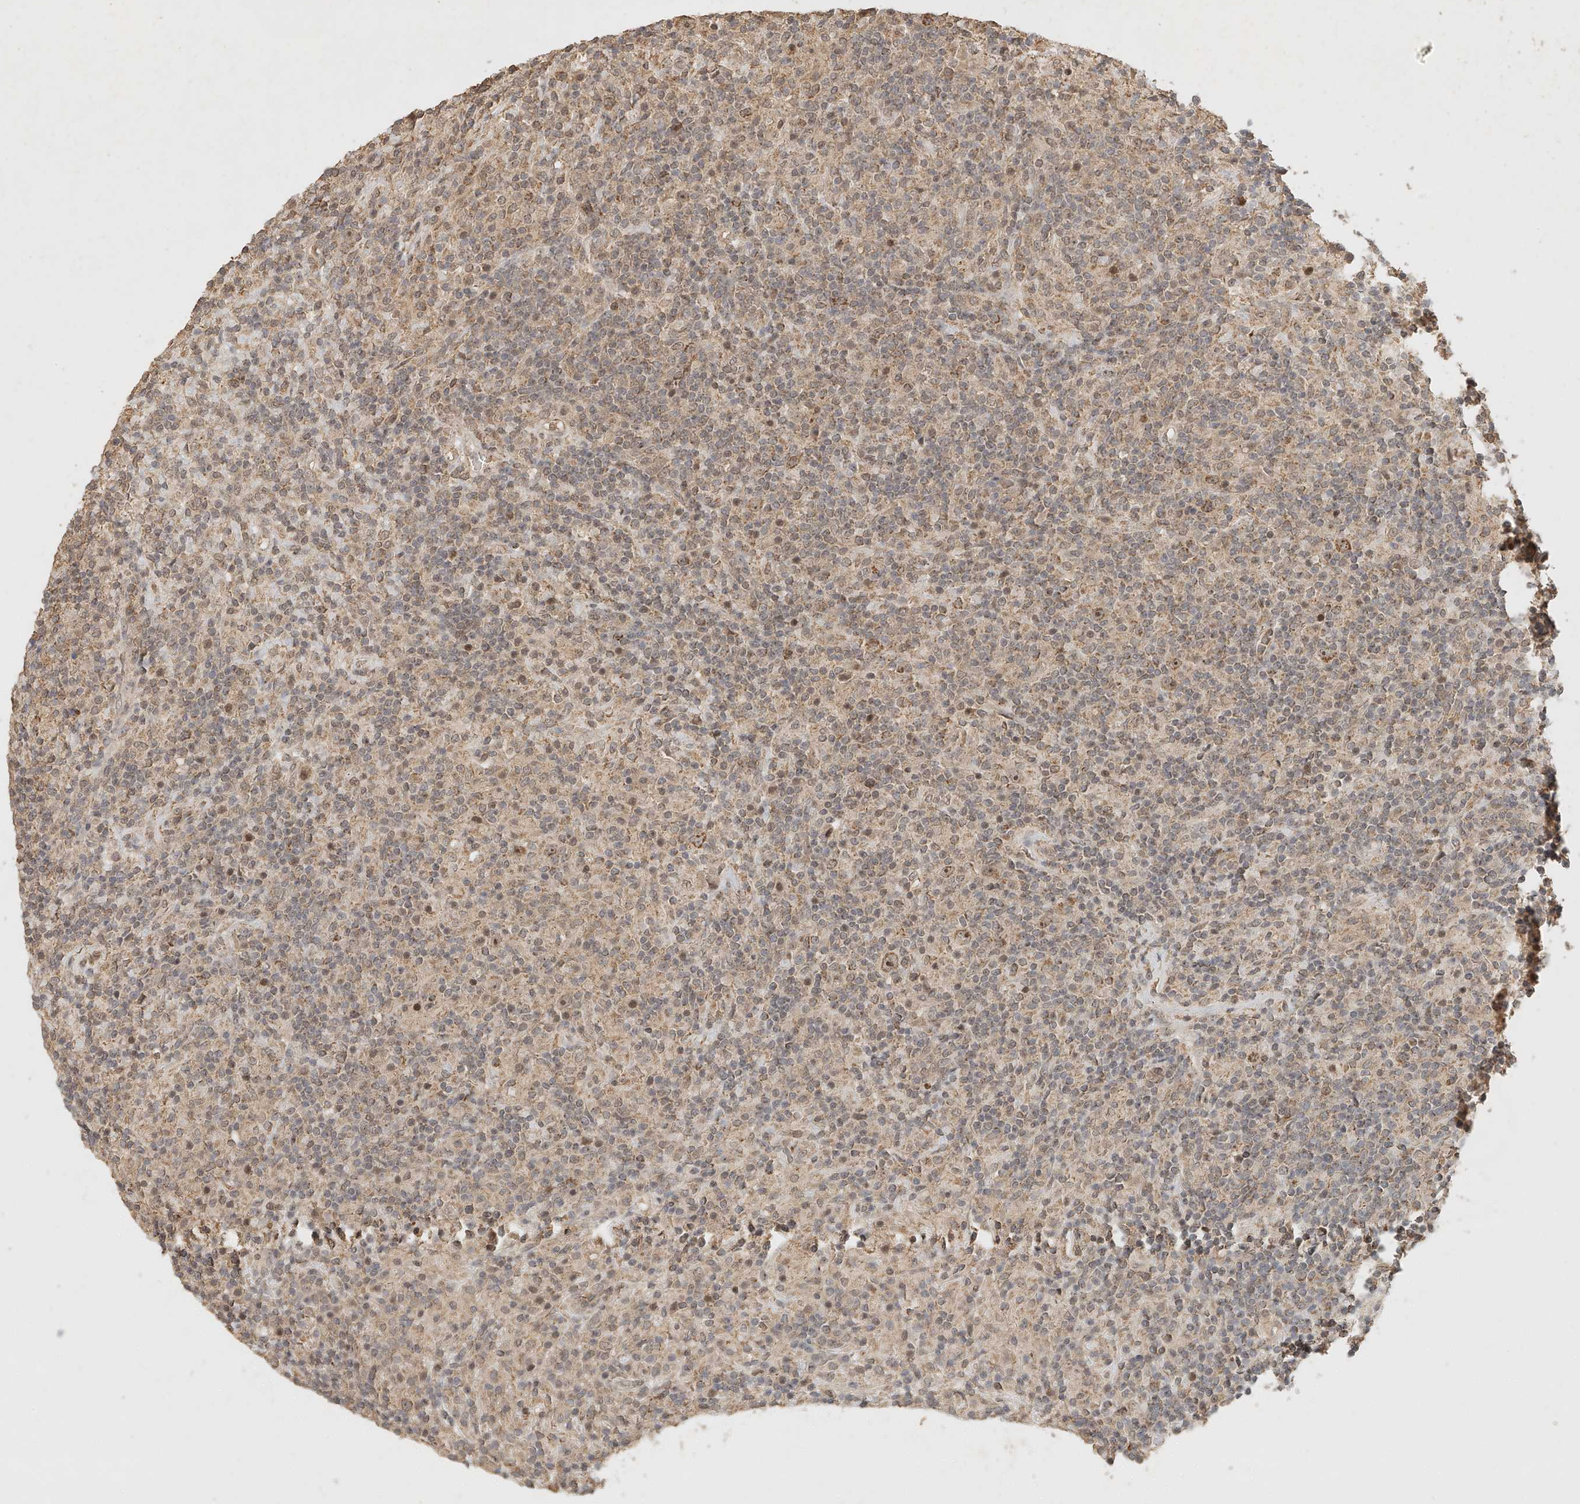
{"staining": {"intensity": "moderate", "quantity": ">75%", "location": "cytoplasmic/membranous,nuclear"}, "tissue": "lymphoma", "cell_type": "Tumor cells", "image_type": "cancer", "snomed": [{"axis": "morphology", "description": "Hodgkin's disease, NOS"}, {"axis": "topography", "description": "Lymph node"}], "caption": "Moderate cytoplasmic/membranous and nuclear protein staining is appreciated in about >75% of tumor cells in lymphoma.", "gene": "CXorf58", "patient": {"sex": "male", "age": 70}}